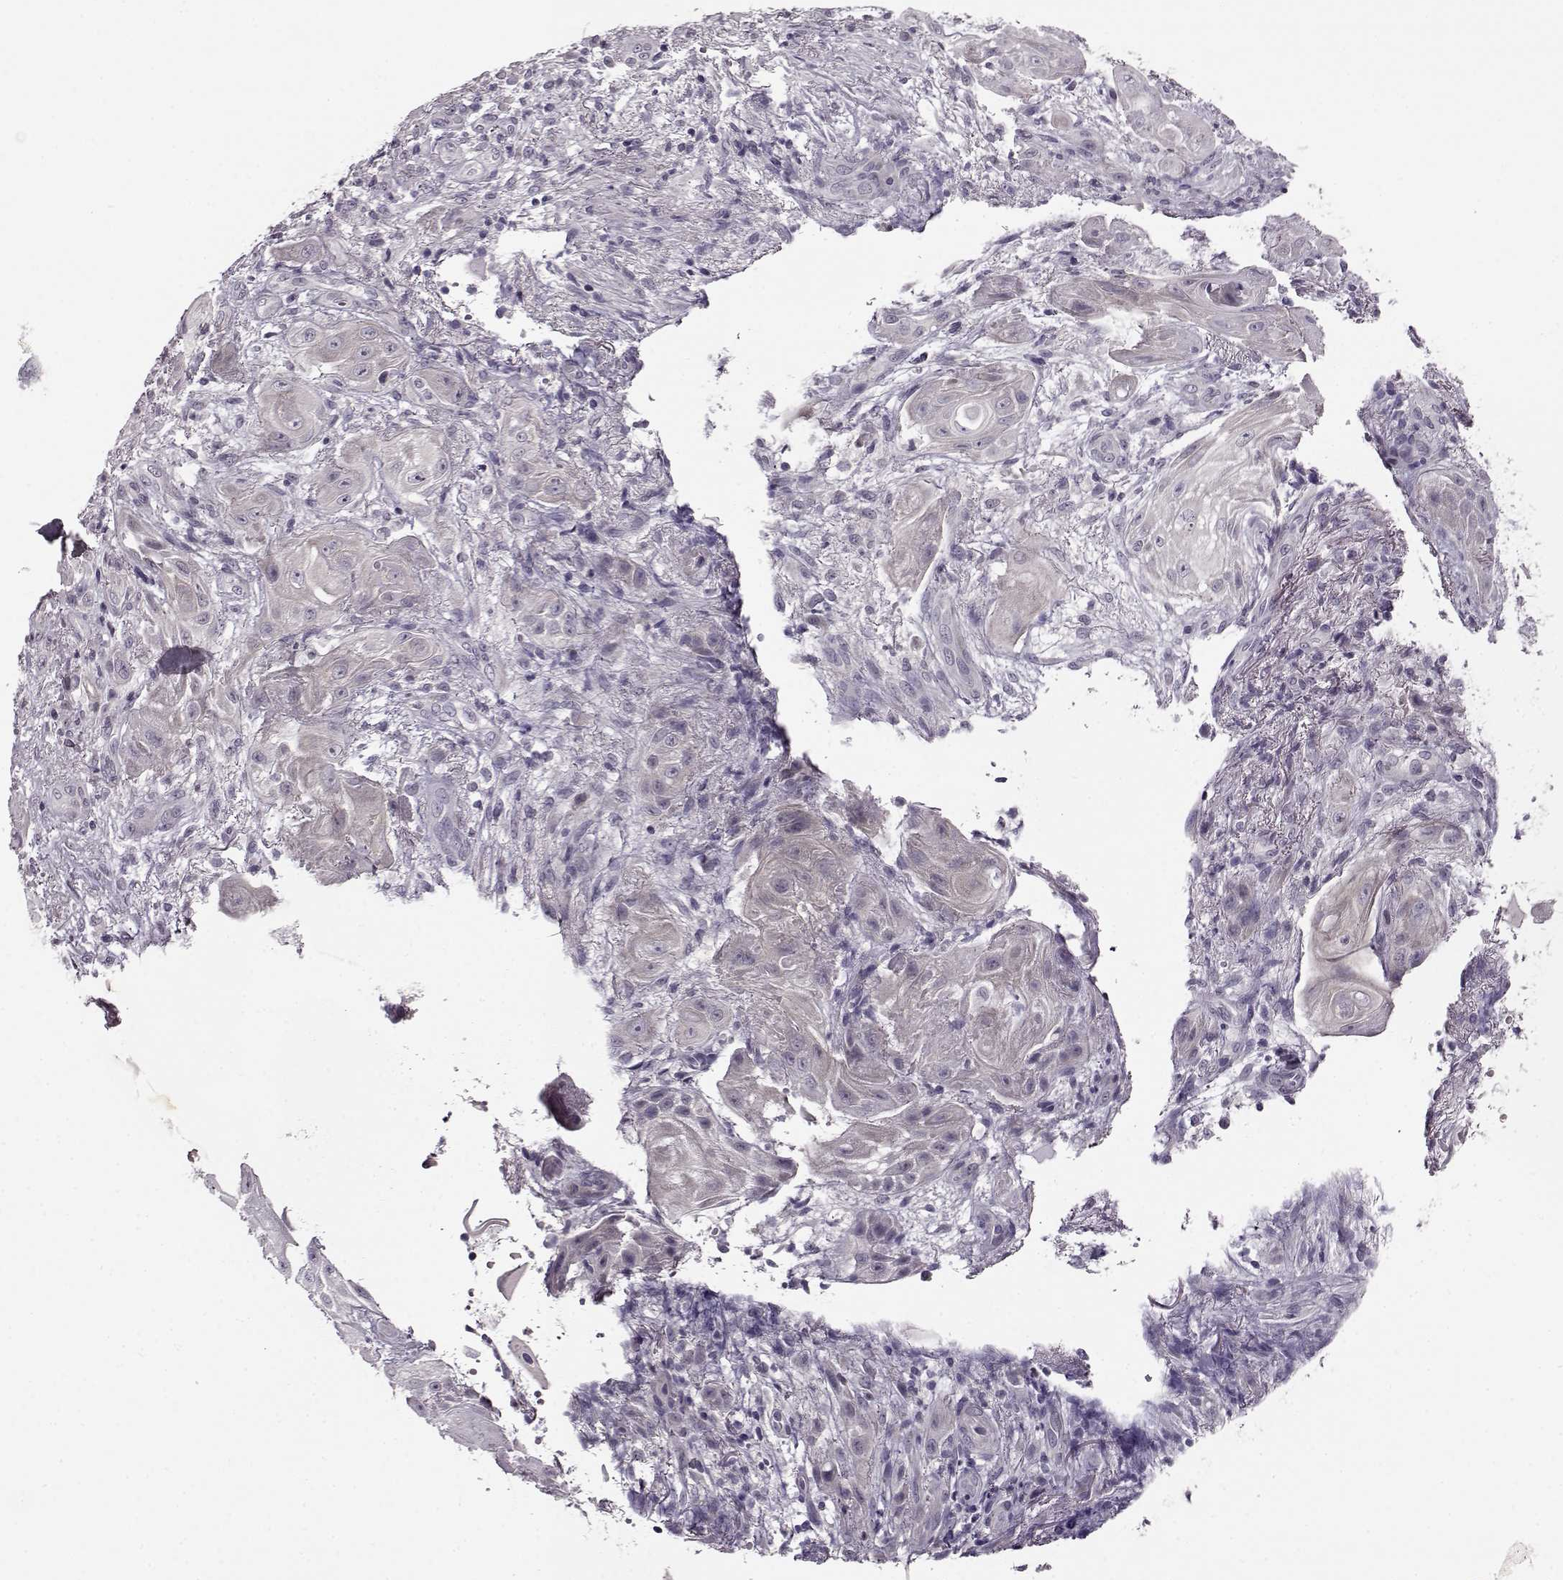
{"staining": {"intensity": "negative", "quantity": "none", "location": "none"}, "tissue": "skin cancer", "cell_type": "Tumor cells", "image_type": "cancer", "snomed": [{"axis": "morphology", "description": "Squamous cell carcinoma, NOS"}, {"axis": "topography", "description": "Skin"}], "caption": "High magnification brightfield microscopy of squamous cell carcinoma (skin) stained with DAB (brown) and counterstained with hematoxylin (blue): tumor cells show no significant positivity.", "gene": "RP1L1", "patient": {"sex": "male", "age": 62}}